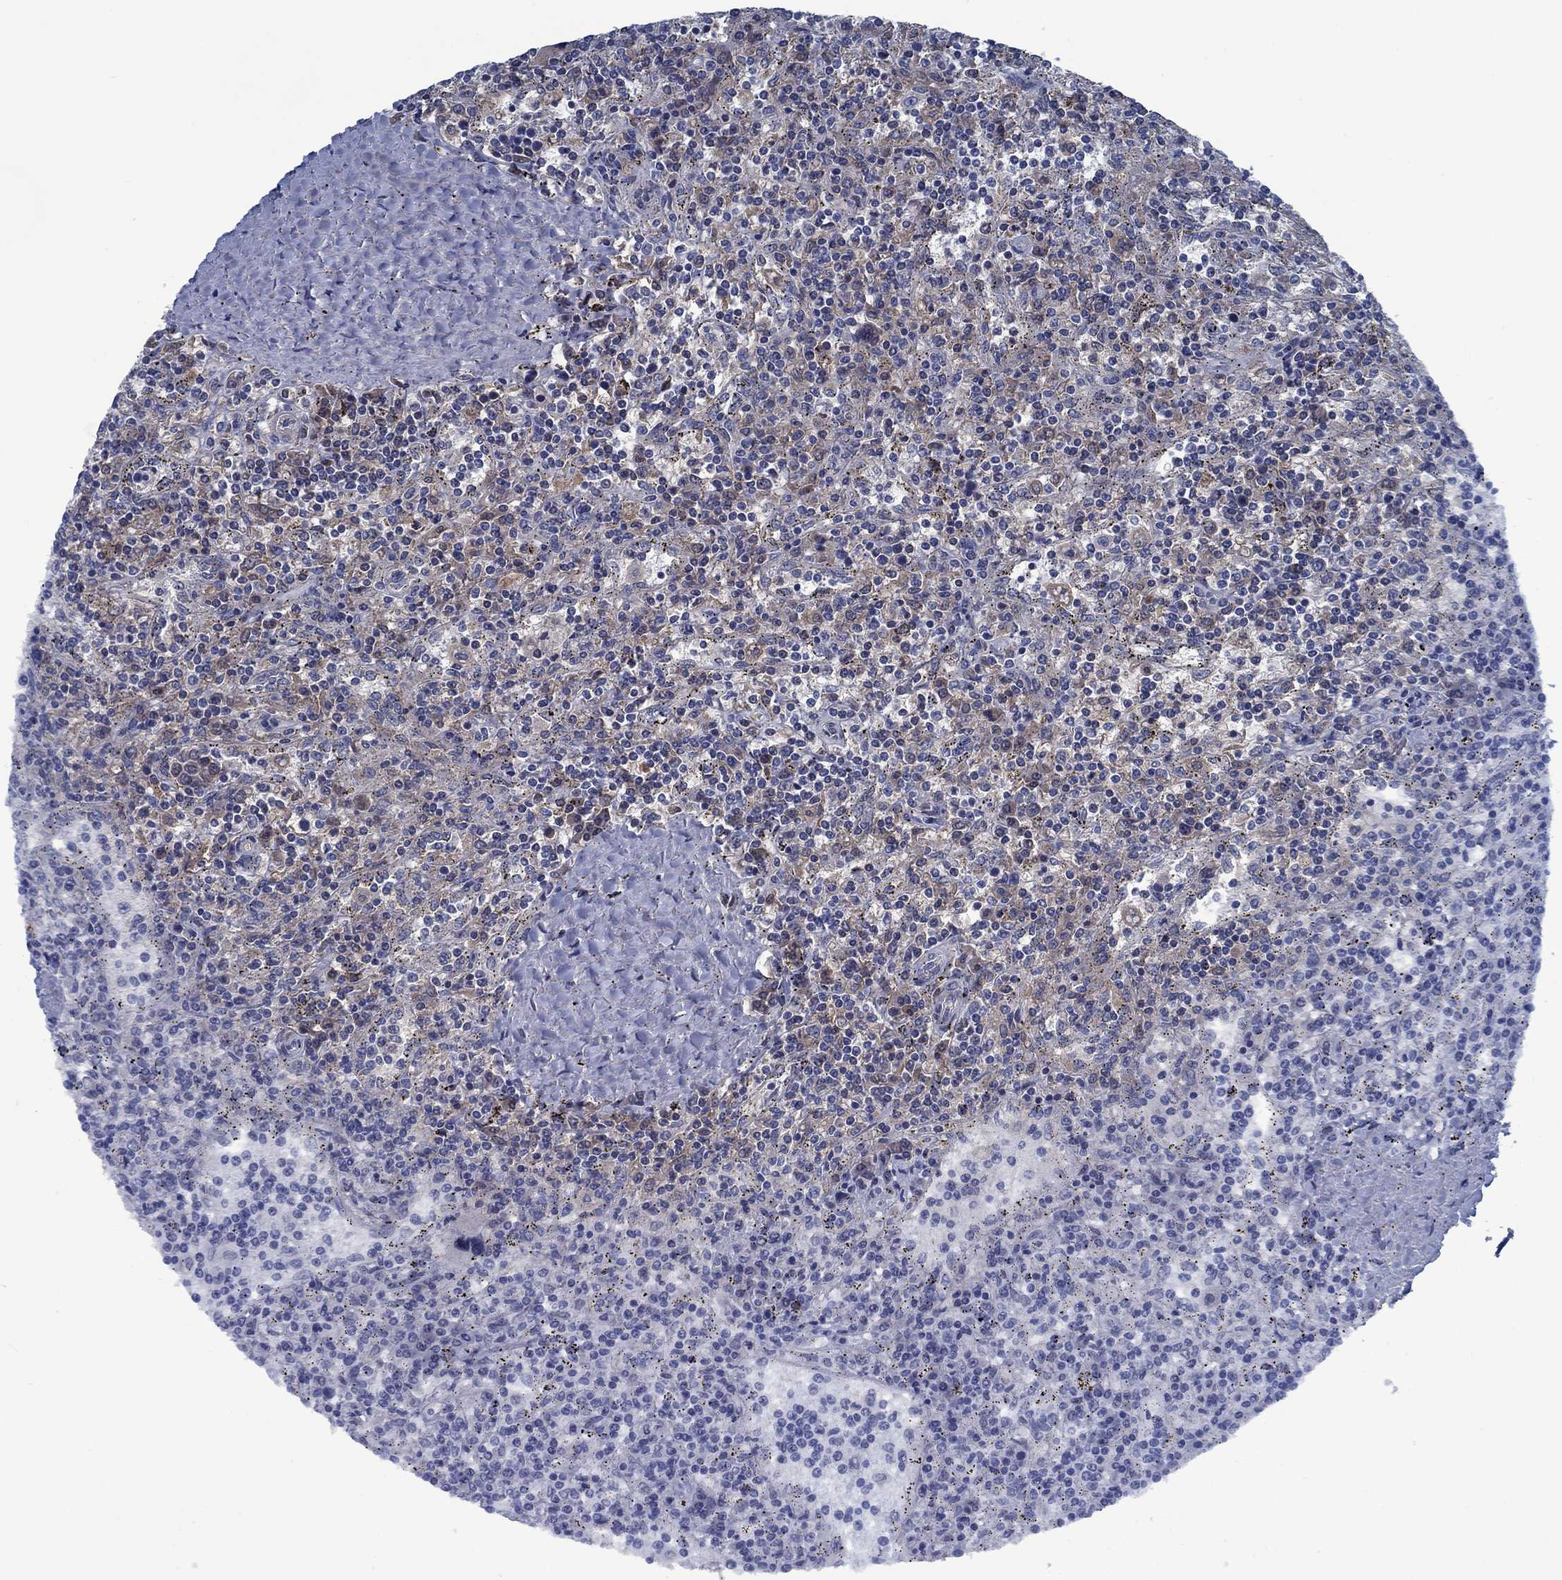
{"staining": {"intensity": "negative", "quantity": "none", "location": "none"}, "tissue": "lymphoma", "cell_type": "Tumor cells", "image_type": "cancer", "snomed": [{"axis": "morphology", "description": "Malignant lymphoma, non-Hodgkin's type, Low grade"}, {"axis": "topography", "description": "Spleen"}], "caption": "The image reveals no significant expression in tumor cells of lymphoma.", "gene": "PNMA8A", "patient": {"sex": "male", "age": 62}}